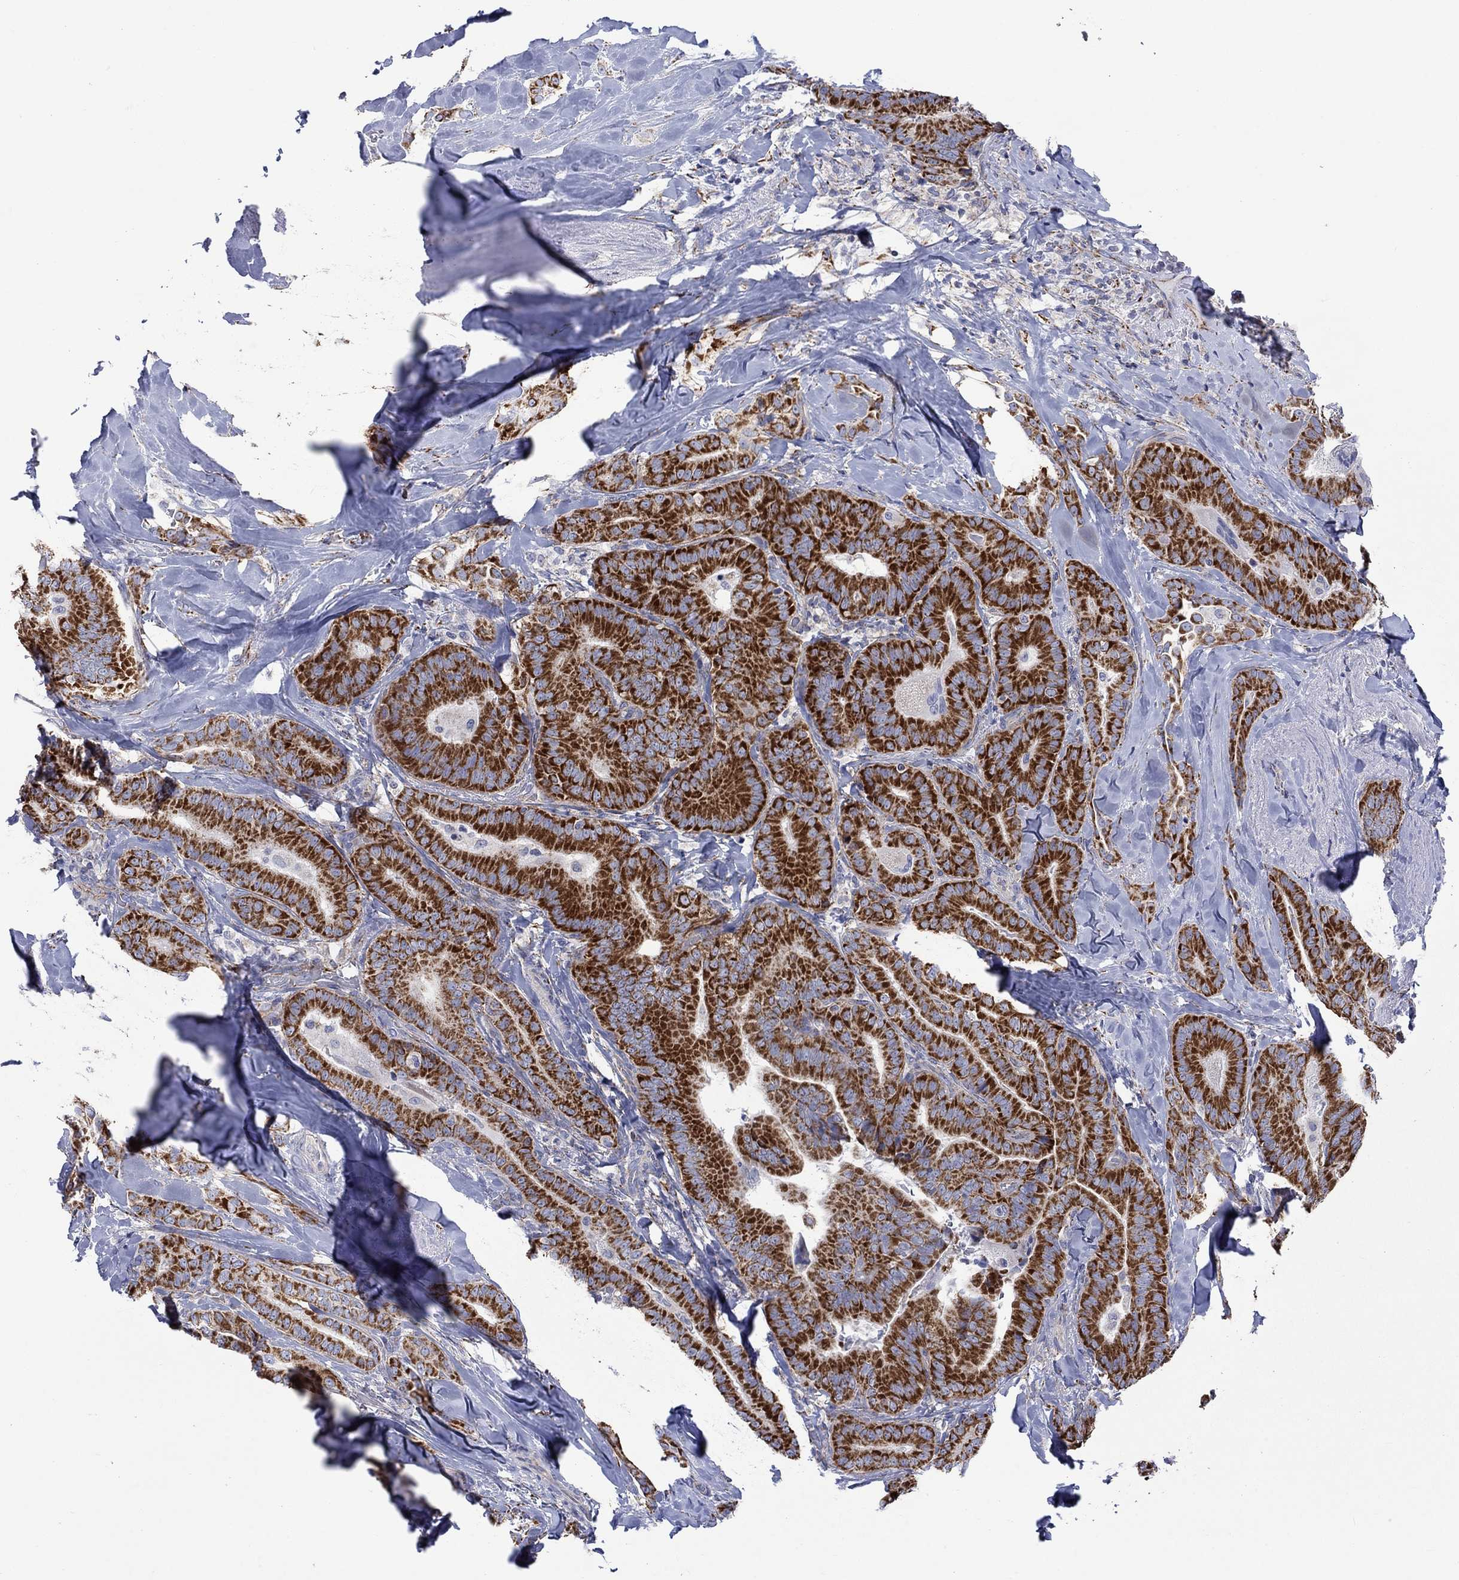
{"staining": {"intensity": "strong", "quantity": ">75%", "location": "cytoplasmic/membranous"}, "tissue": "thyroid cancer", "cell_type": "Tumor cells", "image_type": "cancer", "snomed": [{"axis": "morphology", "description": "Papillary adenocarcinoma, NOS"}, {"axis": "topography", "description": "Thyroid gland"}], "caption": "High-magnification brightfield microscopy of thyroid cancer stained with DAB (3,3'-diaminobenzidine) (brown) and counterstained with hematoxylin (blue). tumor cells exhibit strong cytoplasmic/membranous expression is seen in about>75% of cells. (DAB IHC, brown staining for protein, blue staining for nuclei).", "gene": "CISD1", "patient": {"sex": "male", "age": 61}}